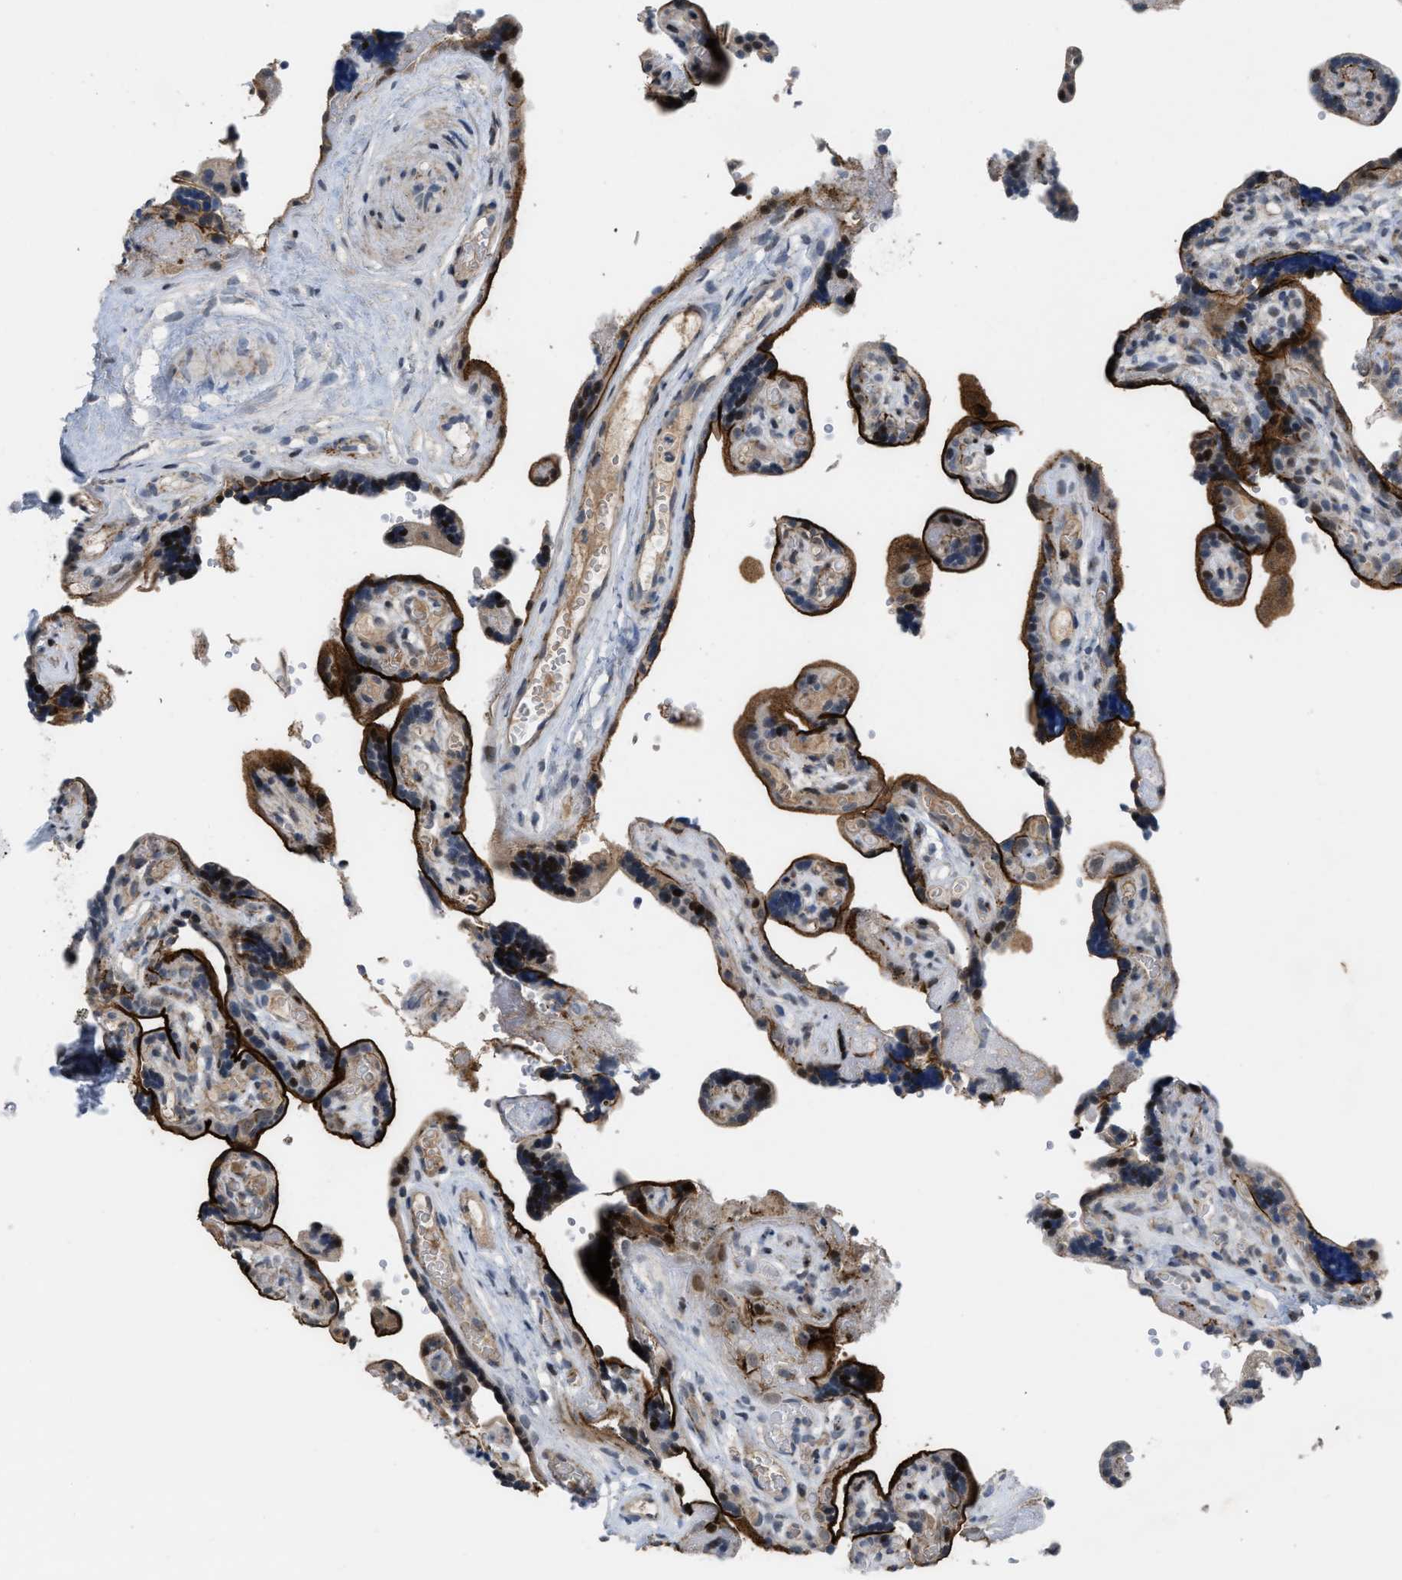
{"staining": {"intensity": "moderate", "quantity": "25%-75%", "location": "cytoplasmic/membranous,nuclear"}, "tissue": "placenta", "cell_type": "Decidual cells", "image_type": "normal", "snomed": [{"axis": "morphology", "description": "Normal tissue, NOS"}, {"axis": "topography", "description": "Placenta"}], "caption": "Immunohistochemistry (IHC) (DAB) staining of normal placenta reveals moderate cytoplasmic/membranous,nuclear protein staining in about 25%-75% of decidual cells.", "gene": "SETDB1", "patient": {"sex": "female", "age": 30}}